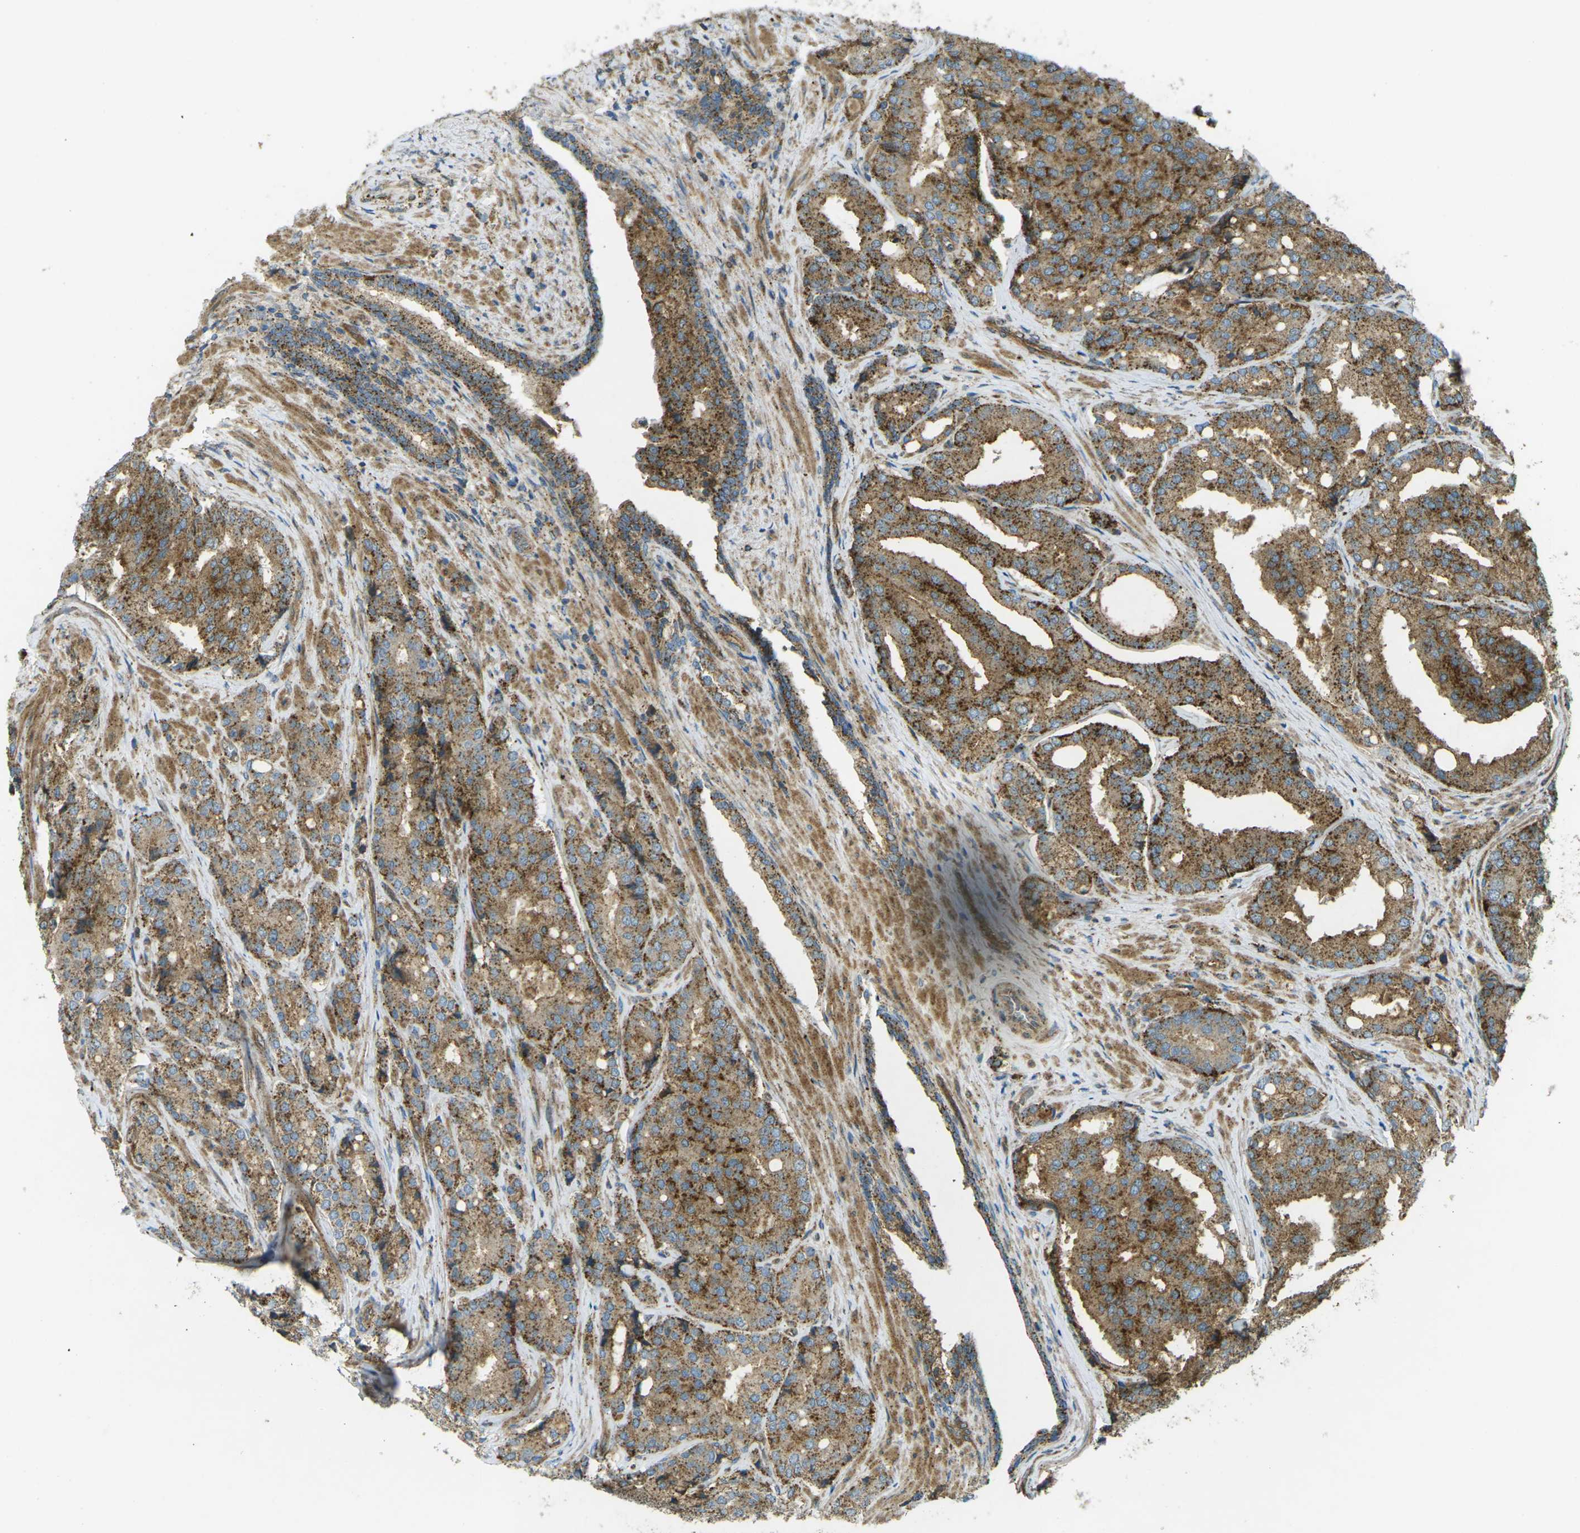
{"staining": {"intensity": "moderate", "quantity": ">75%", "location": "cytoplasmic/membranous"}, "tissue": "prostate cancer", "cell_type": "Tumor cells", "image_type": "cancer", "snomed": [{"axis": "morphology", "description": "Adenocarcinoma, High grade"}, {"axis": "topography", "description": "Prostate"}], "caption": "A micrograph showing moderate cytoplasmic/membranous expression in approximately >75% of tumor cells in adenocarcinoma (high-grade) (prostate), as visualized by brown immunohistochemical staining.", "gene": "CHMP3", "patient": {"sex": "male", "age": 50}}